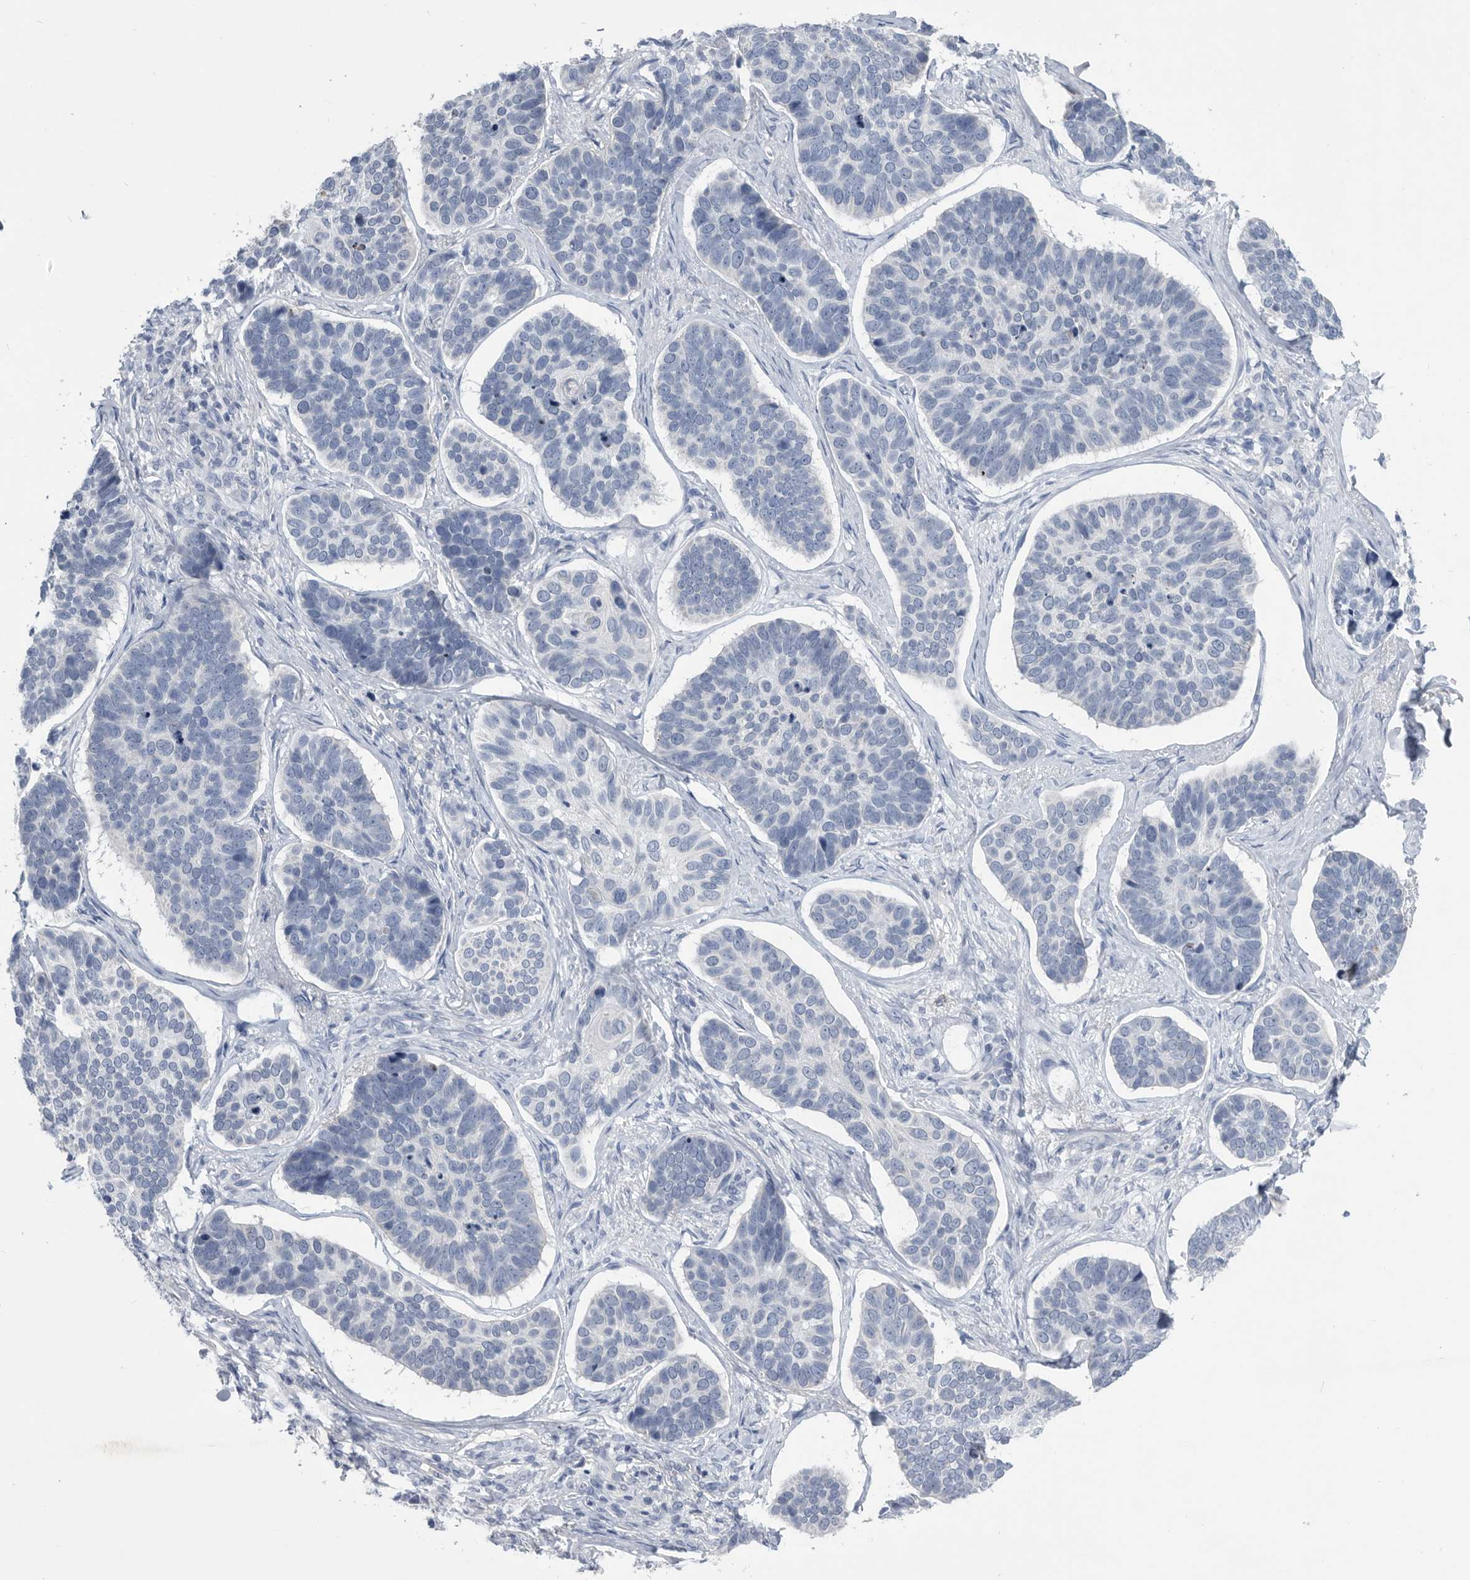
{"staining": {"intensity": "negative", "quantity": "none", "location": "none"}, "tissue": "skin cancer", "cell_type": "Tumor cells", "image_type": "cancer", "snomed": [{"axis": "morphology", "description": "Basal cell carcinoma"}, {"axis": "topography", "description": "Skin"}], "caption": "Tumor cells are negative for protein expression in human skin cancer (basal cell carcinoma).", "gene": "BTBD6", "patient": {"sex": "male", "age": 62}}